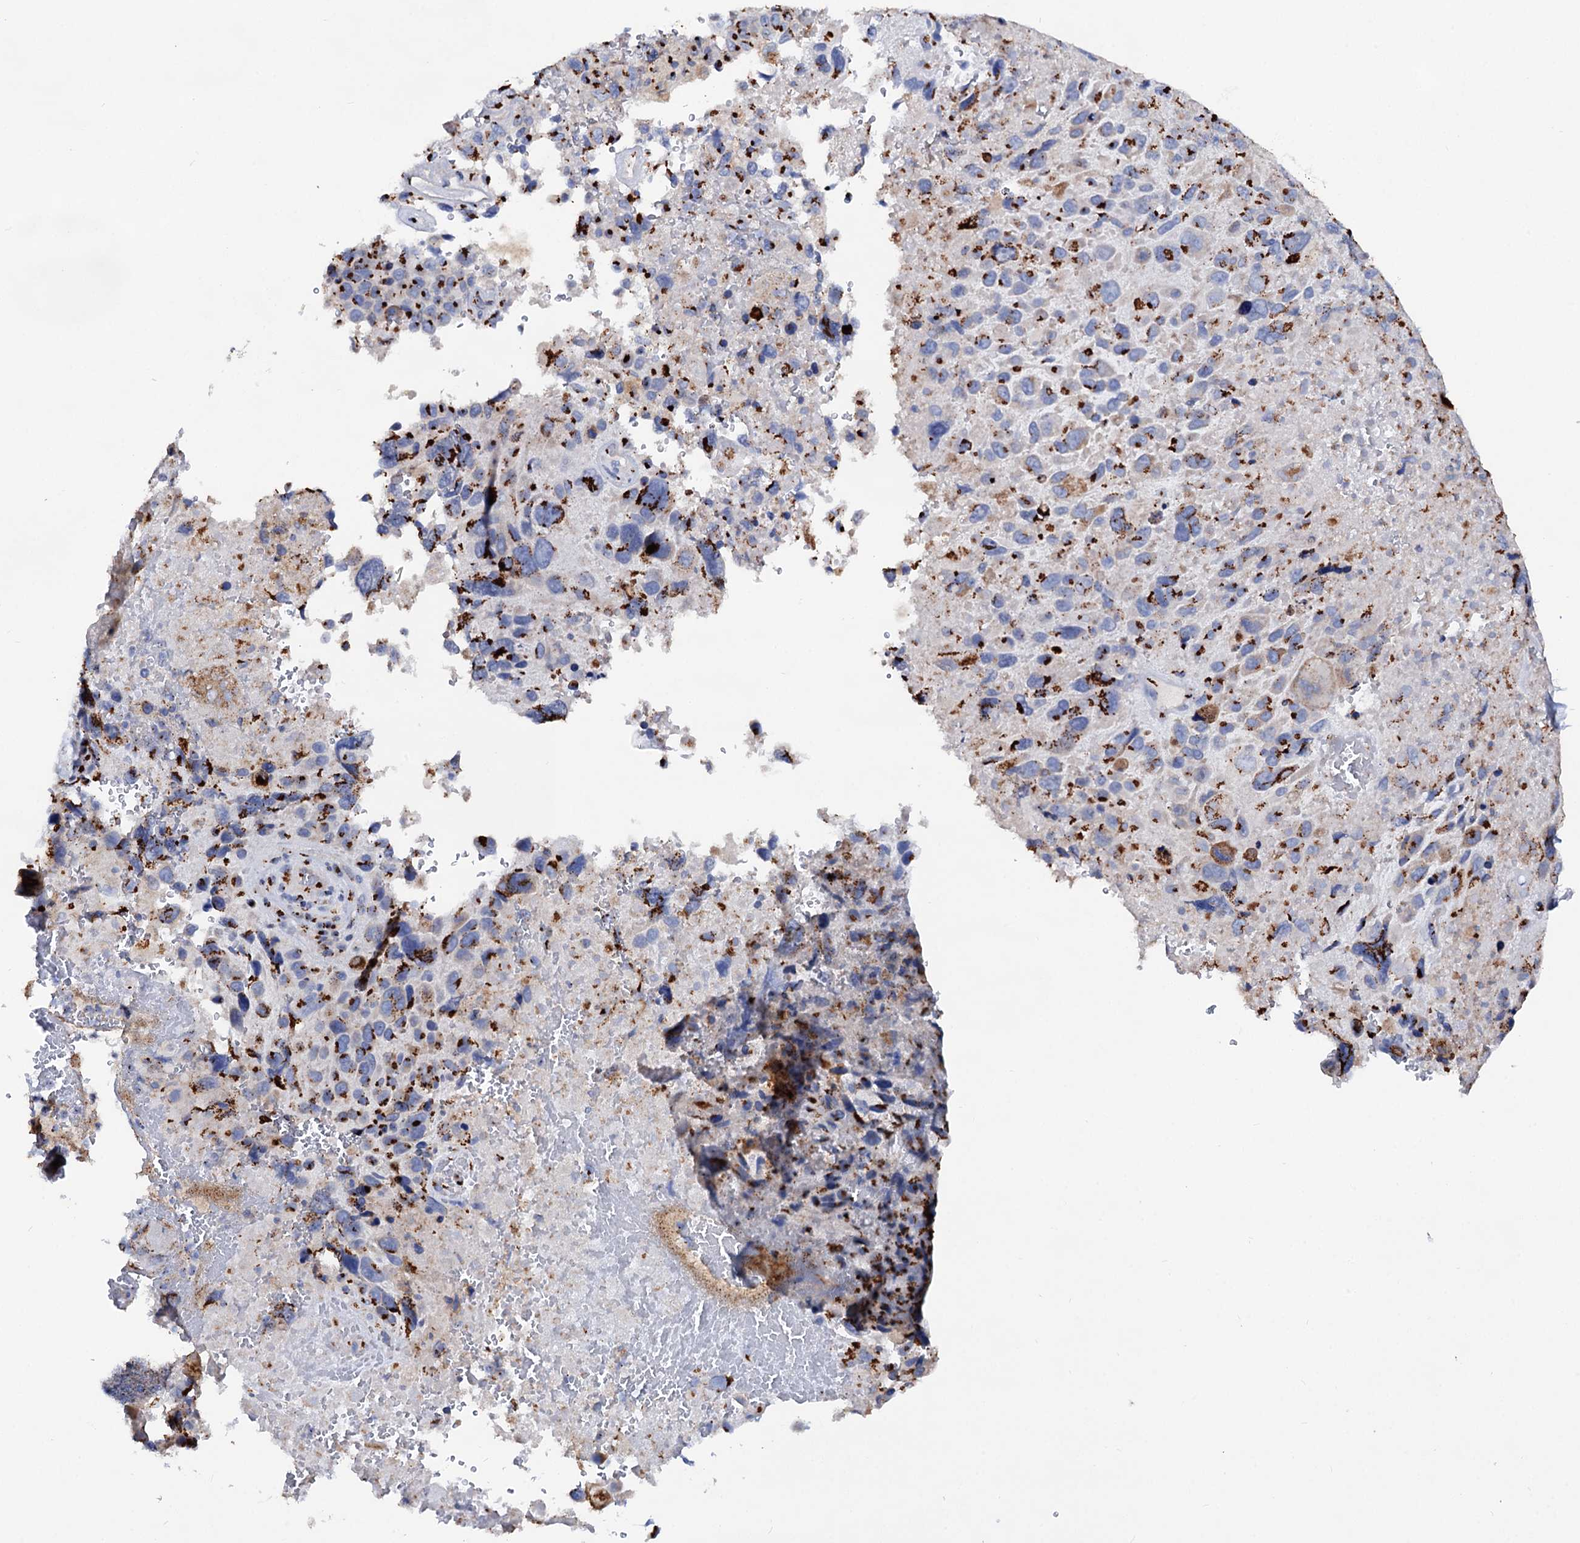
{"staining": {"intensity": "strong", "quantity": ">75%", "location": "cytoplasmic/membranous"}, "tissue": "lung cancer", "cell_type": "Tumor cells", "image_type": "cancer", "snomed": [{"axis": "morphology", "description": "Adenocarcinoma, NOS"}, {"axis": "topography", "description": "Lung"}], "caption": "Tumor cells demonstrate strong cytoplasmic/membranous staining in approximately >75% of cells in lung adenocarcinoma. Immunohistochemistry (ihc) stains the protein in brown and the nuclei are stained blue.", "gene": "TM9SF3", "patient": {"sex": "male", "age": 67}}